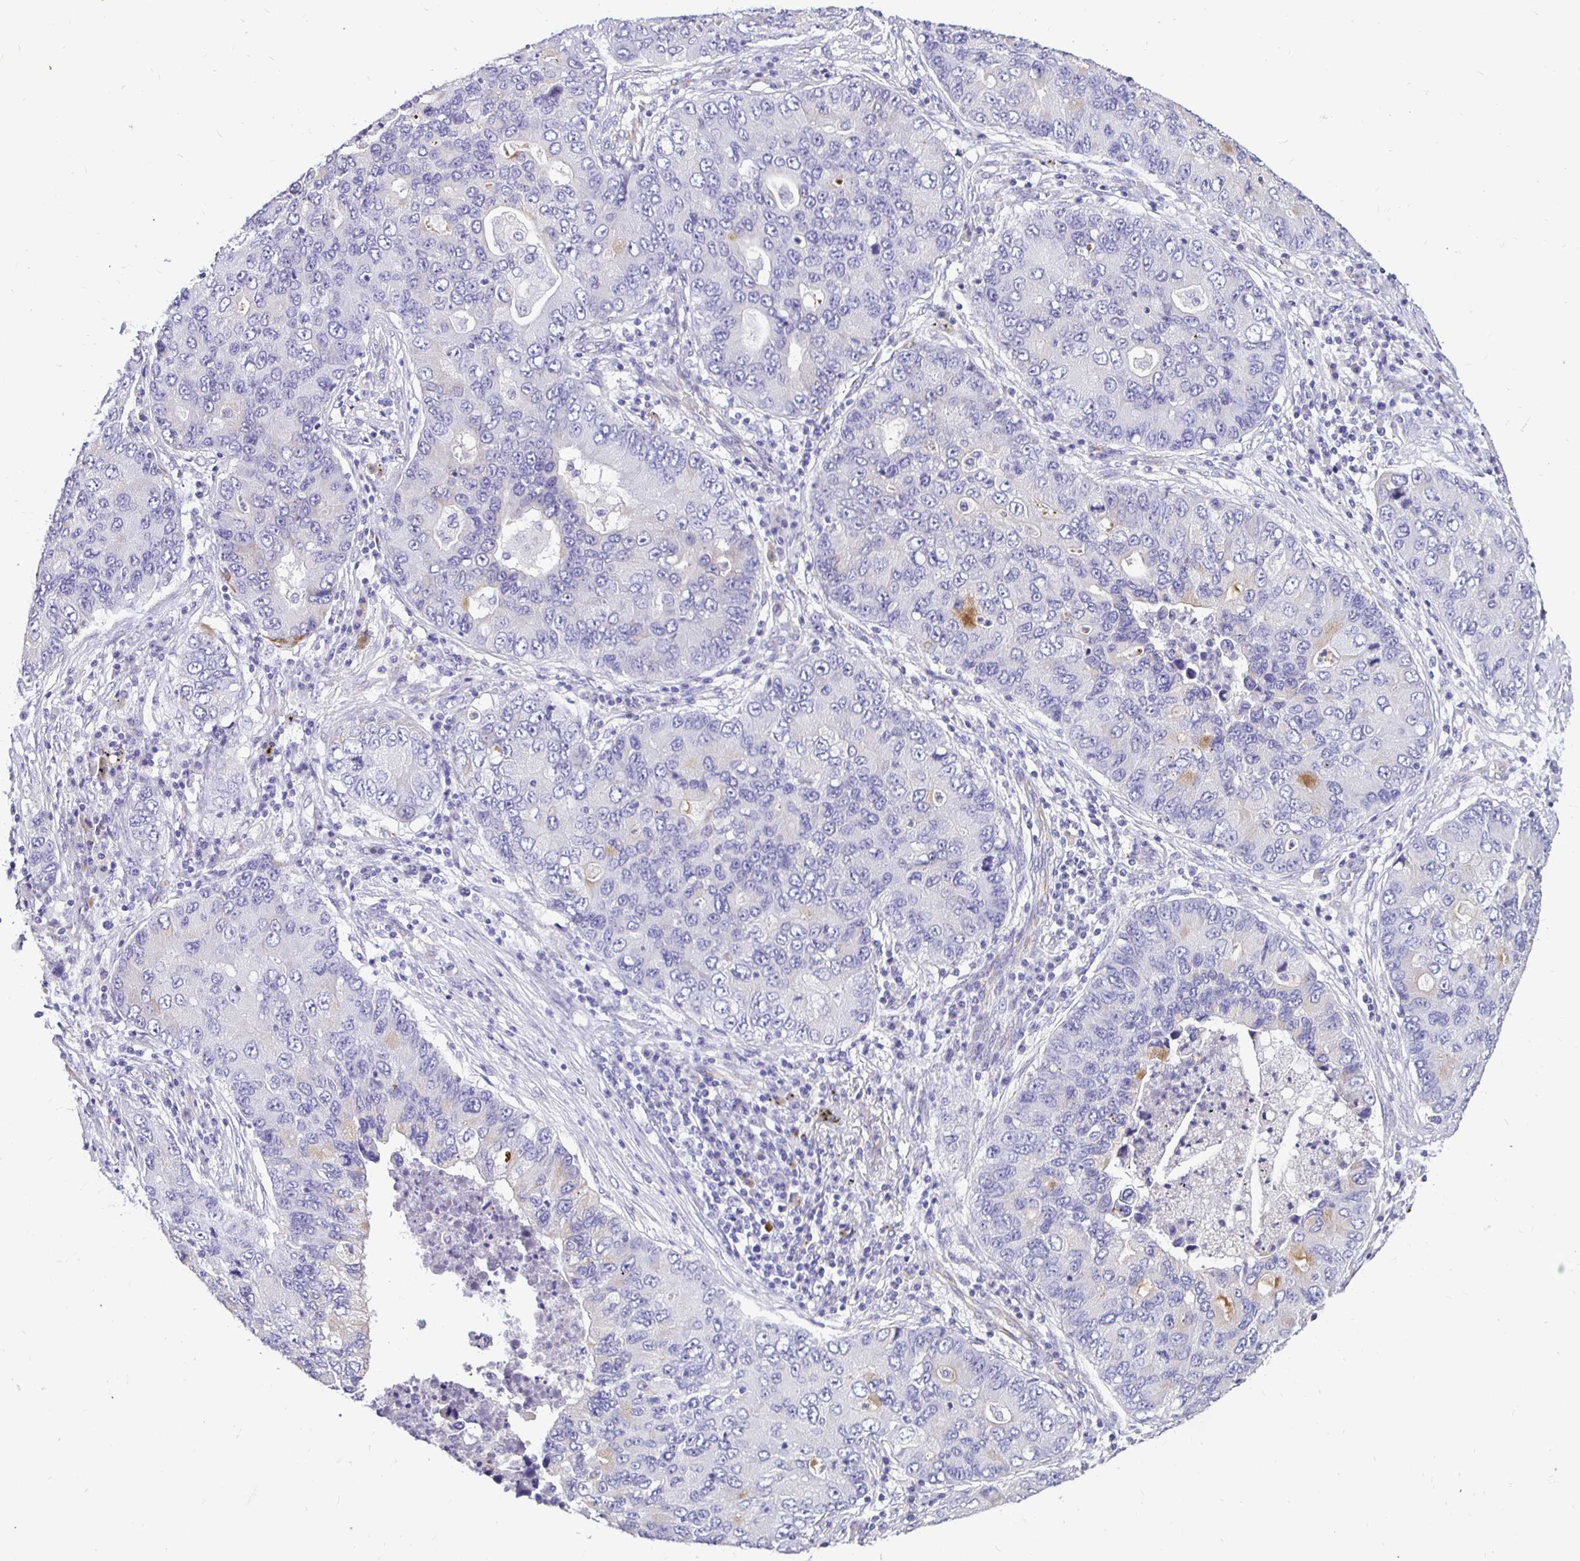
{"staining": {"intensity": "negative", "quantity": "none", "location": "none"}, "tissue": "lung cancer", "cell_type": "Tumor cells", "image_type": "cancer", "snomed": [{"axis": "morphology", "description": "Adenocarcinoma, NOS"}, {"axis": "morphology", "description": "Adenocarcinoma, metastatic, NOS"}, {"axis": "topography", "description": "Lymph node"}, {"axis": "topography", "description": "Lung"}], "caption": "Immunohistochemical staining of metastatic adenocarcinoma (lung) shows no significant positivity in tumor cells.", "gene": "TAF1D", "patient": {"sex": "female", "age": 54}}